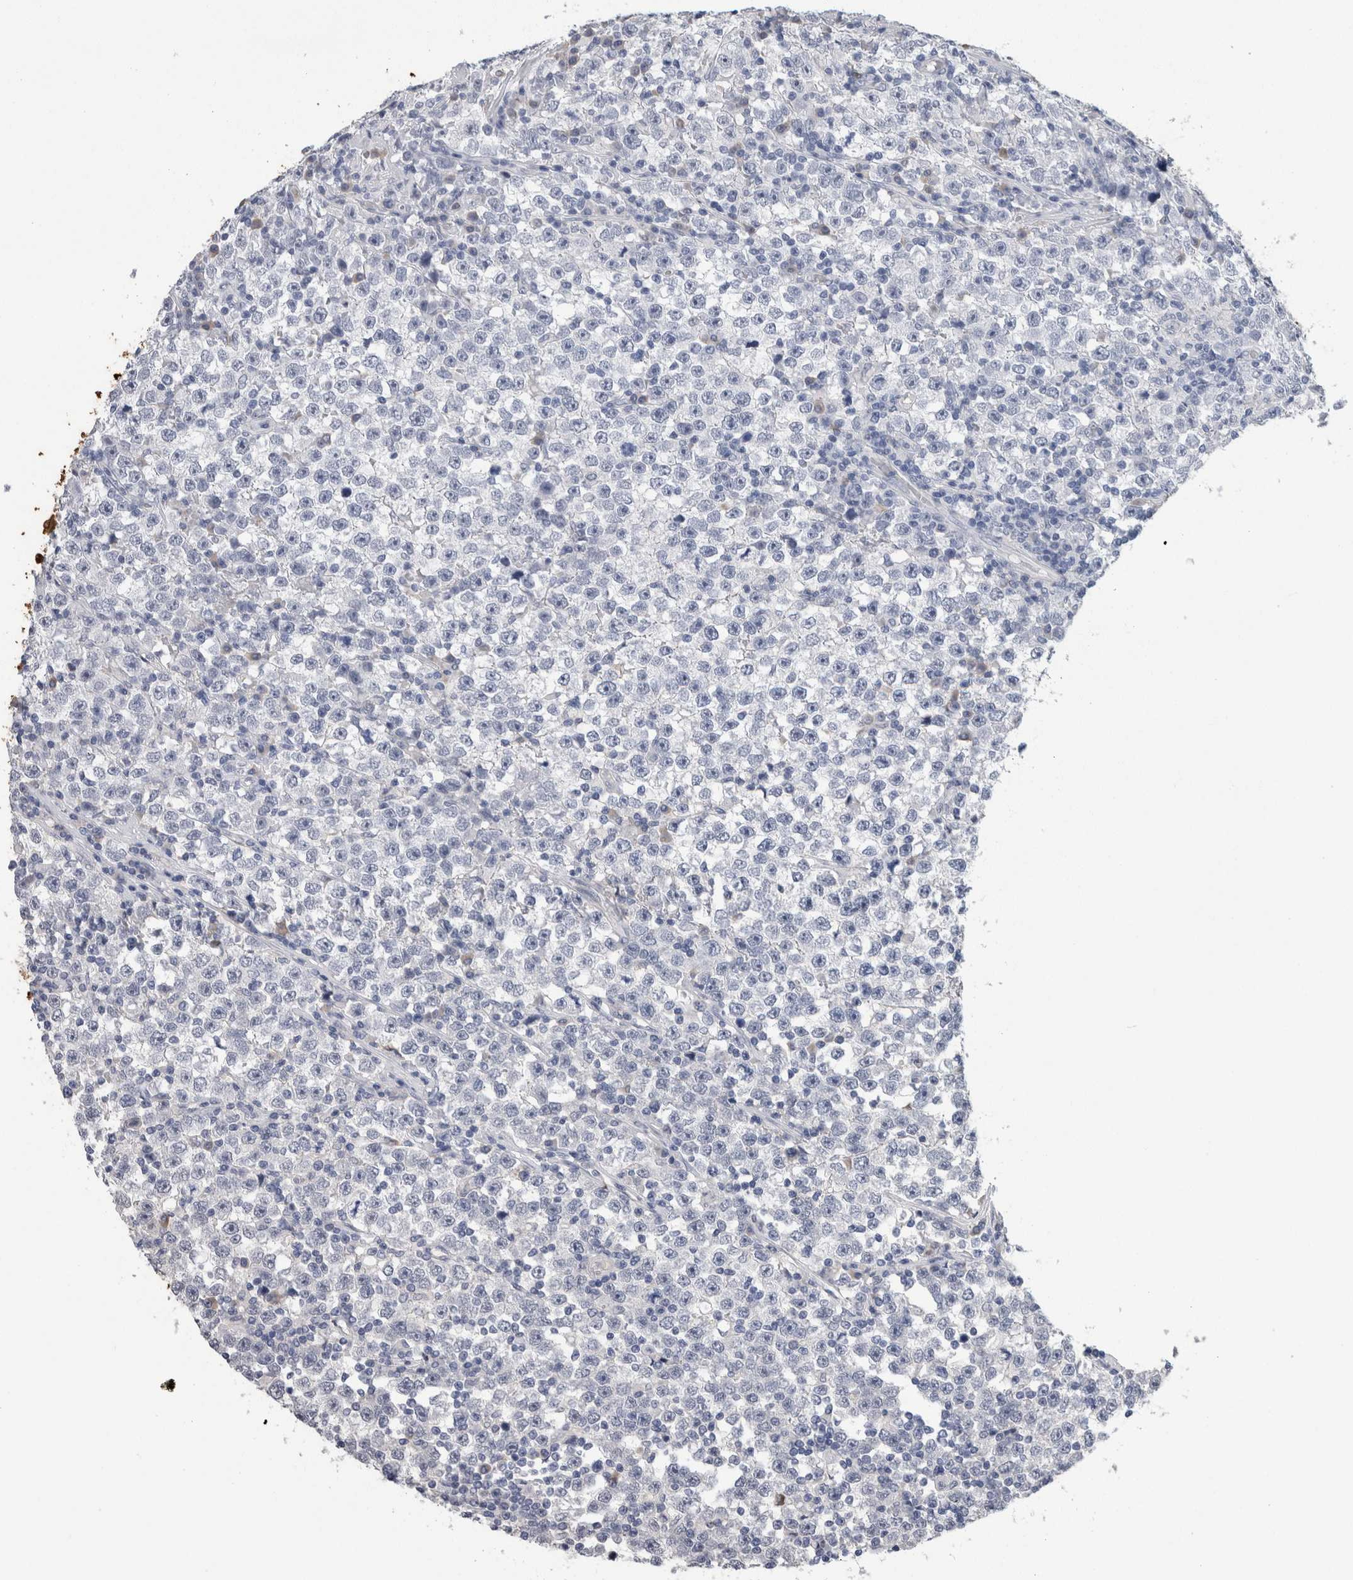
{"staining": {"intensity": "negative", "quantity": "none", "location": "none"}, "tissue": "testis cancer", "cell_type": "Tumor cells", "image_type": "cancer", "snomed": [{"axis": "morphology", "description": "Seminoma, NOS"}, {"axis": "topography", "description": "Testis"}], "caption": "Immunohistochemistry (IHC) image of neoplastic tissue: seminoma (testis) stained with DAB exhibits no significant protein staining in tumor cells.", "gene": "FABP4", "patient": {"sex": "male", "age": 43}}